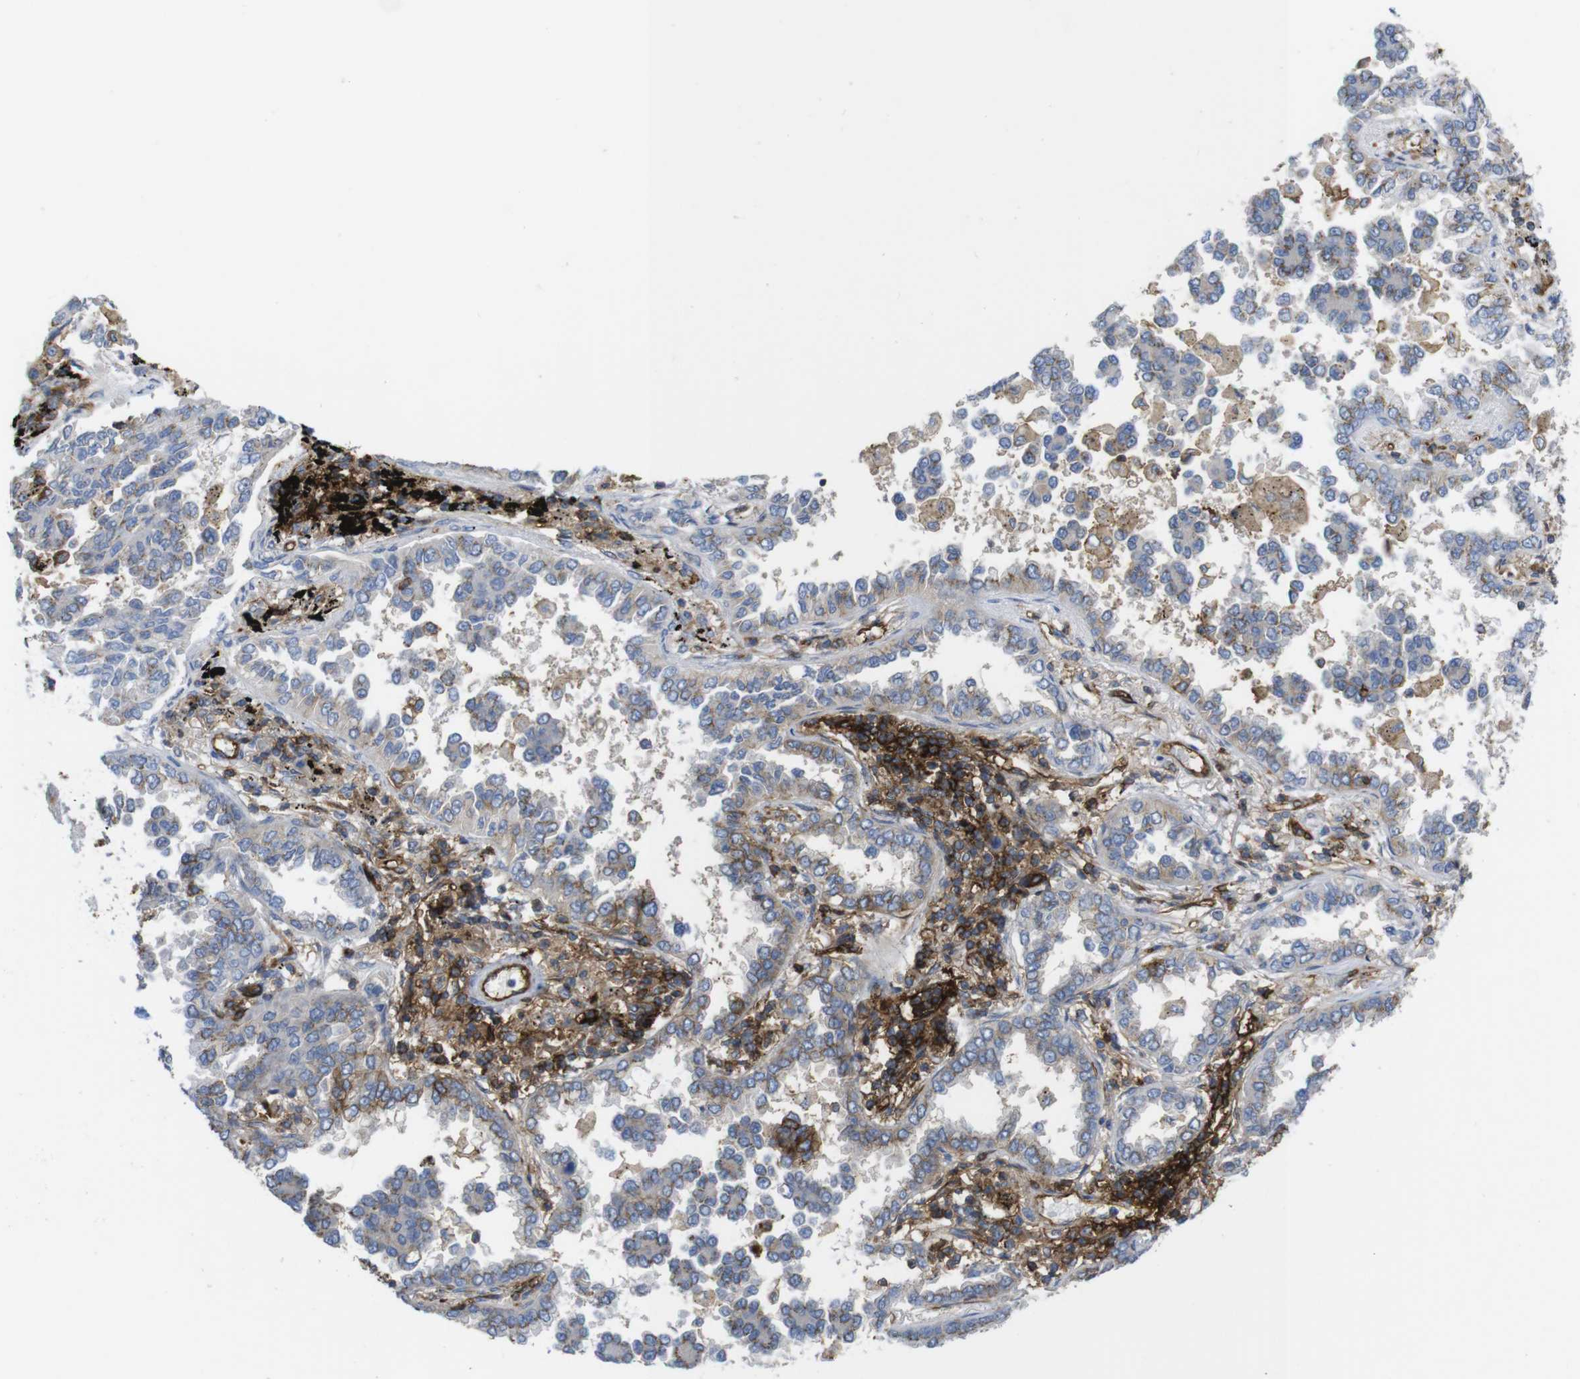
{"staining": {"intensity": "weak", "quantity": "25%-75%", "location": "cytoplasmic/membranous"}, "tissue": "lung cancer", "cell_type": "Tumor cells", "image_type": "cancer", "snomed": [{"axis": "morphology", "description": "Normal tissue, NOS"}, {"axis": "morphology", "description": "Adenocarcinoma, NOS"}, {"axis": "topography", "description": "Lung"}], "caption": "Approximately 25%-75% of tumor cells in human lung cancer (adenocarcinoma) reveal weak cytoplasmic/membranous protein staining as visualized by brown immunohistochemical staining.", "gene": "CCR6", "patient": {"sex": "male", "age": 59}}